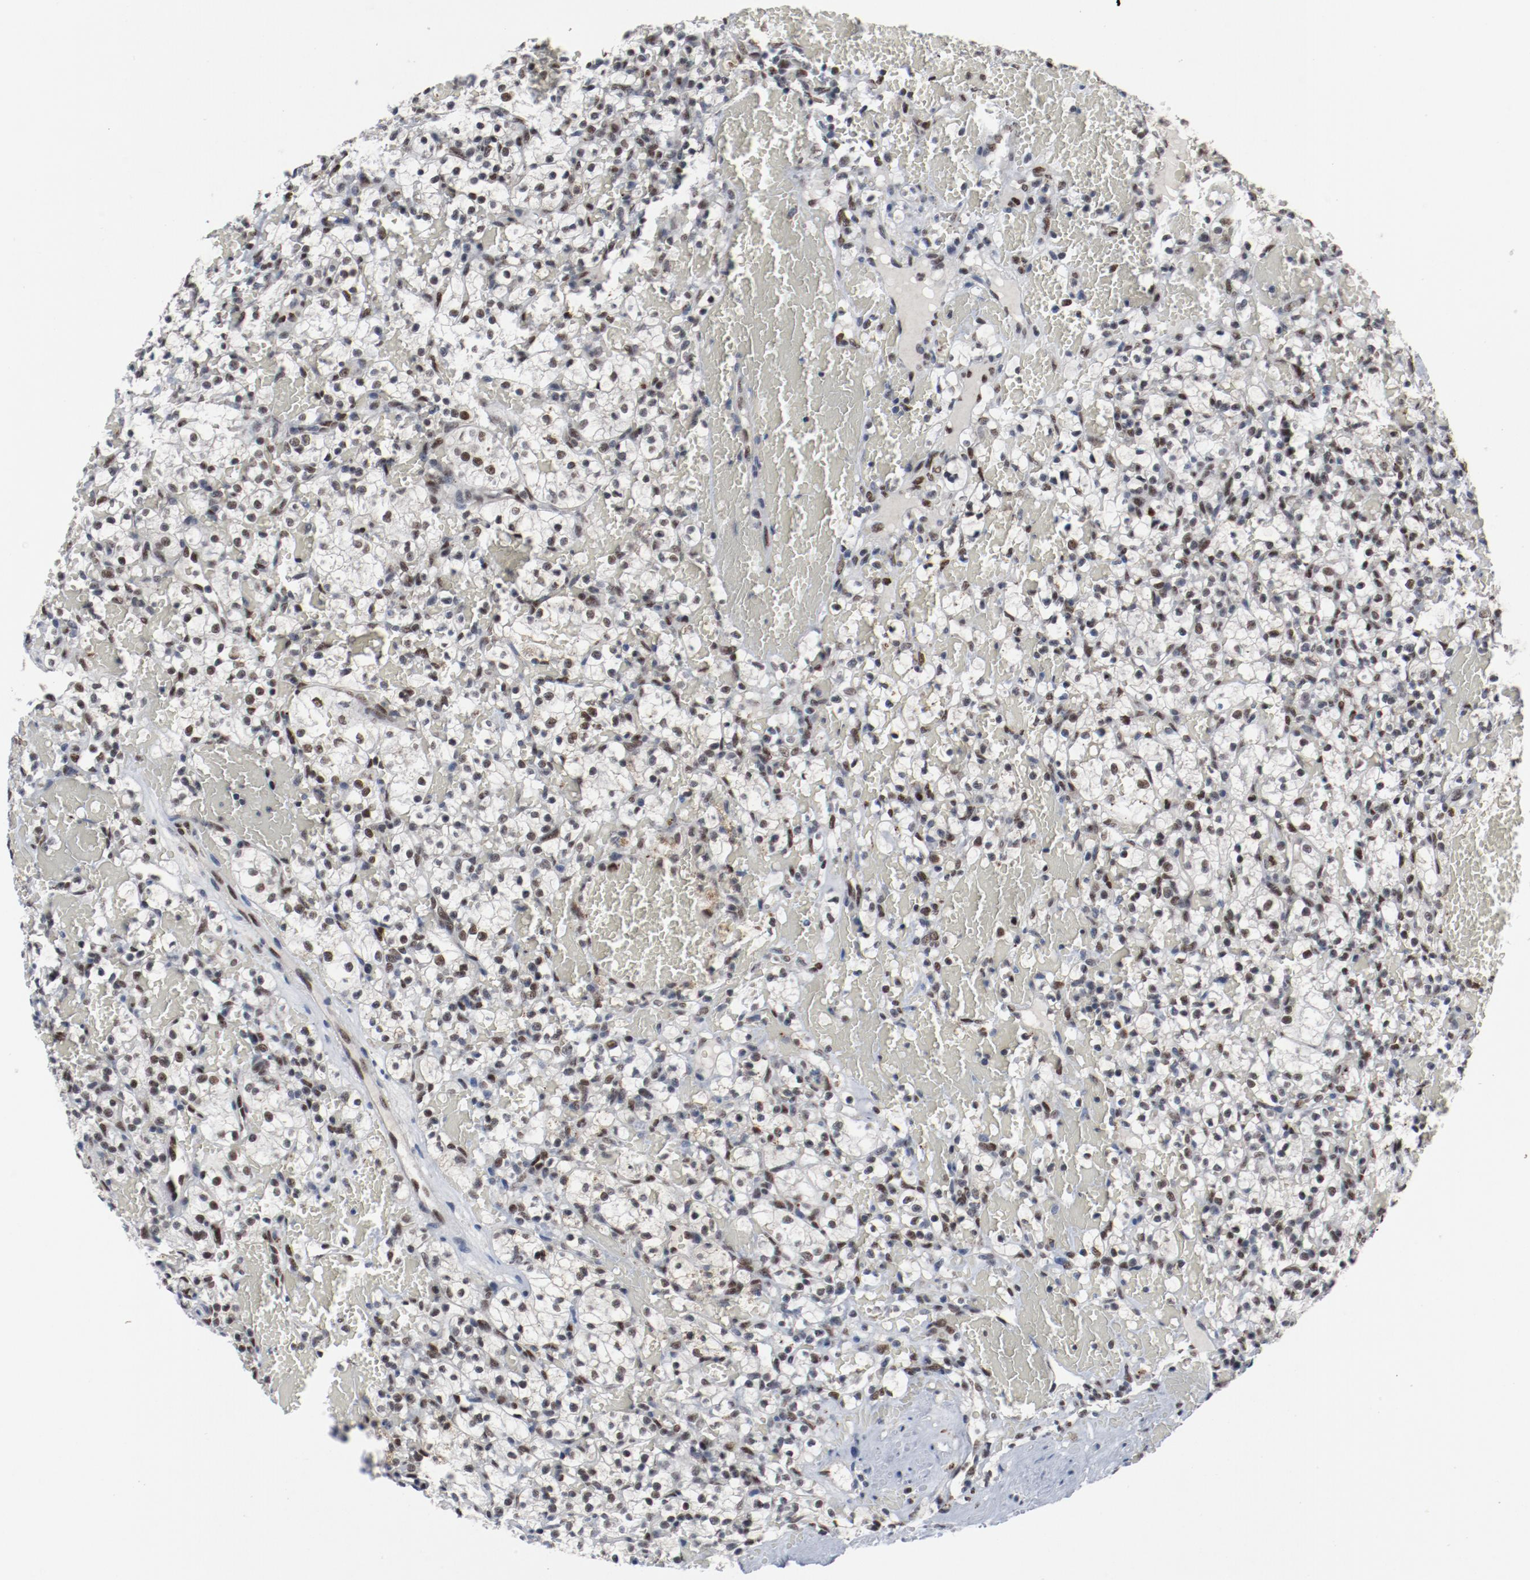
{"staining": {"intensity": "strong", "quantity": ">75%", "location": "nuclear"}, "tissue": "renal cancer", "cell_type": "Tumor cells", "image_type": "cancer", "snomed": [{"axis": "morphology", "description": "Adenocarcinoma, NOS"}, {"axis": "topography", "description": "Kidney"}], "caption": "About >75% of tumor cells in adenocarcinoma (renal) display strong nuclear protein staining as visualized by brown immunohistochemical staining.", "gene": "JMJD6", "patient": {"sex": "female", "age": 60}}